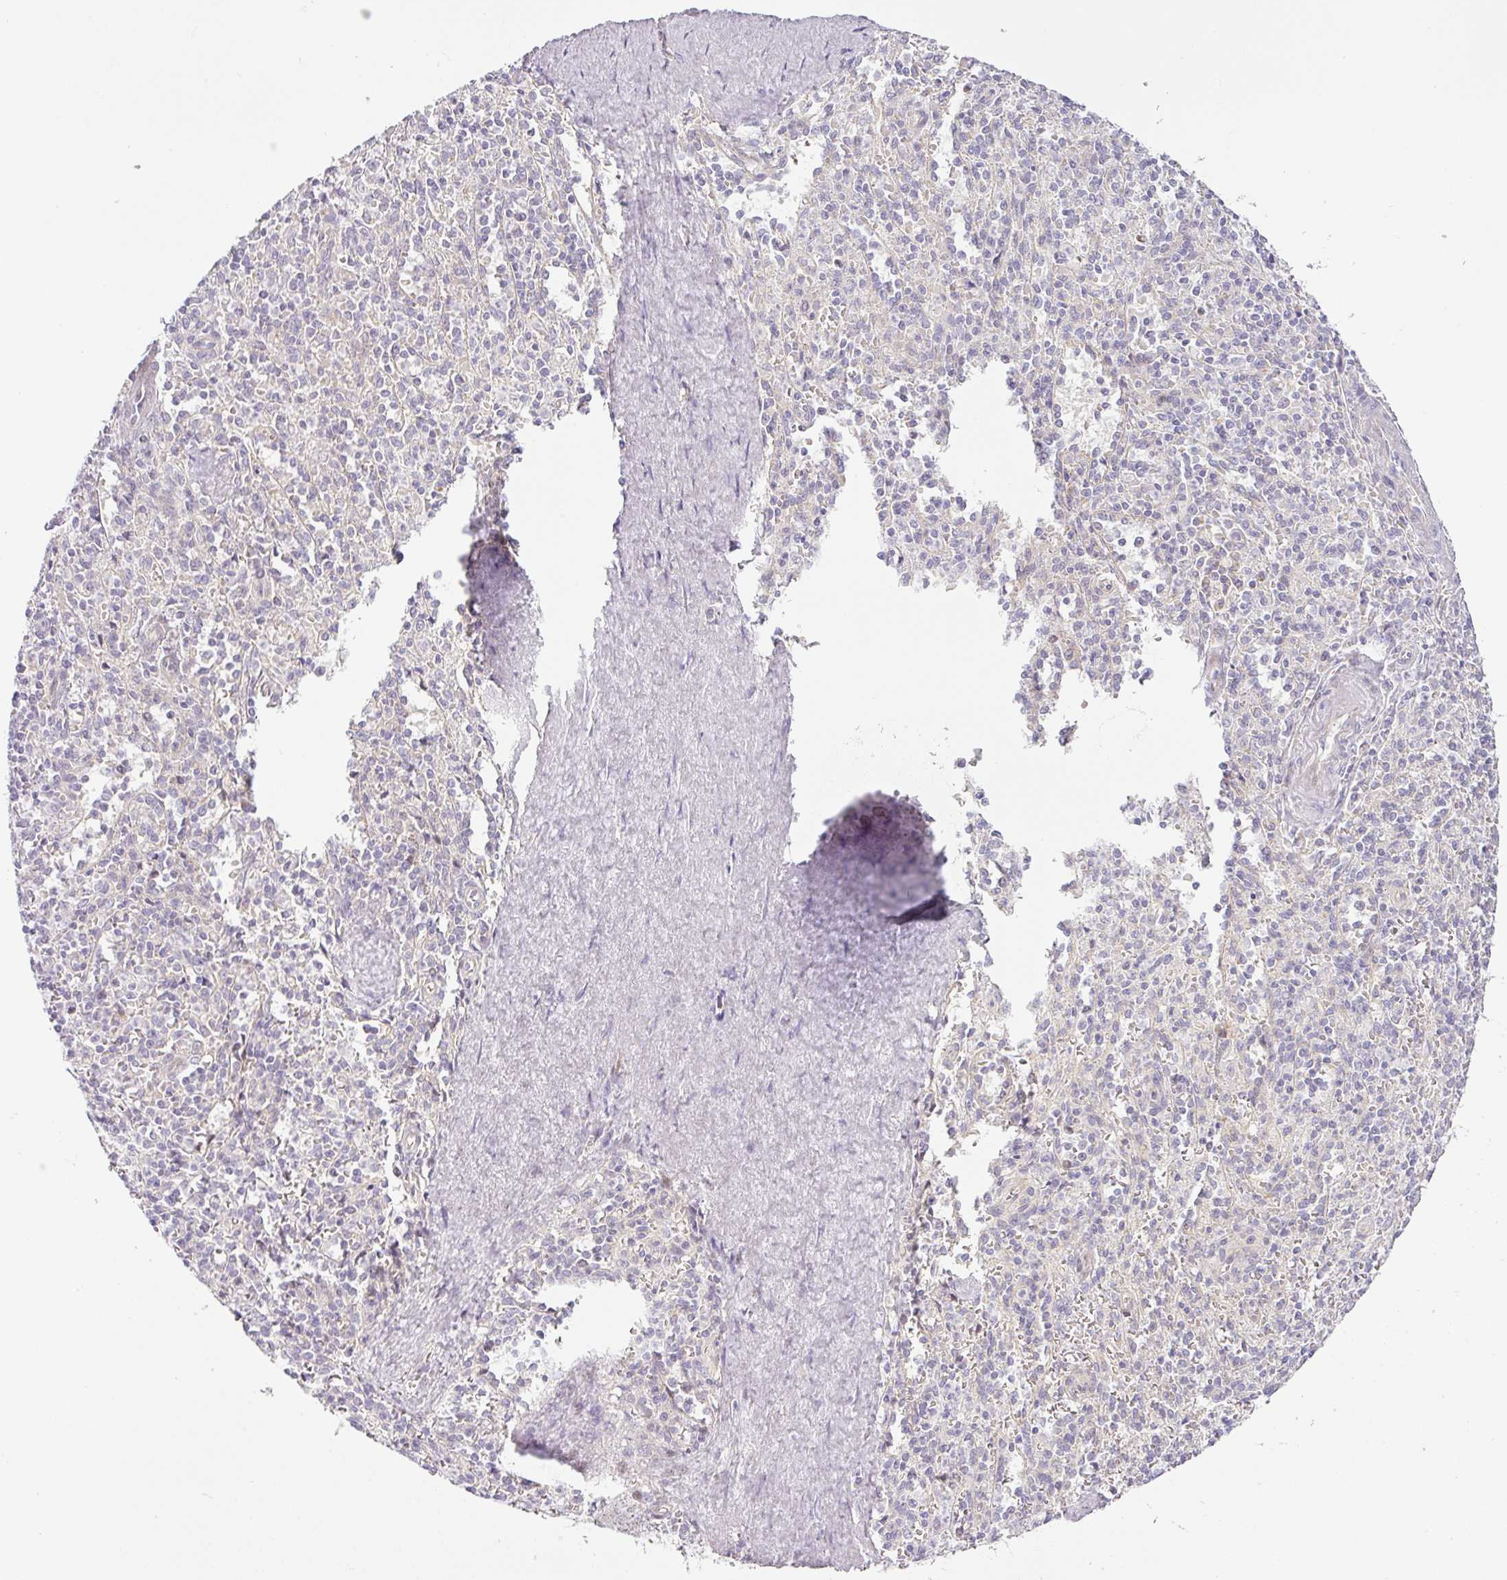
{"staining": {"intensity": "negative", "quantity": "none", "location": "none"}, "tissue": "spleen", "cell_type": "Cells in red pulp", "image_type": "normal", "snomed": [{"axis": "morphology", "description": "Normal tissue, NOS"}, {"axis": "topography", "description": "Spleen"}], "caption": "DAB immunohistochemical staining of unremarkable human spleen exhibits no significant positivity in cells in red pulp.", "gene": "NDUFB2", "patient": {"sex": "female", "age": 70}}